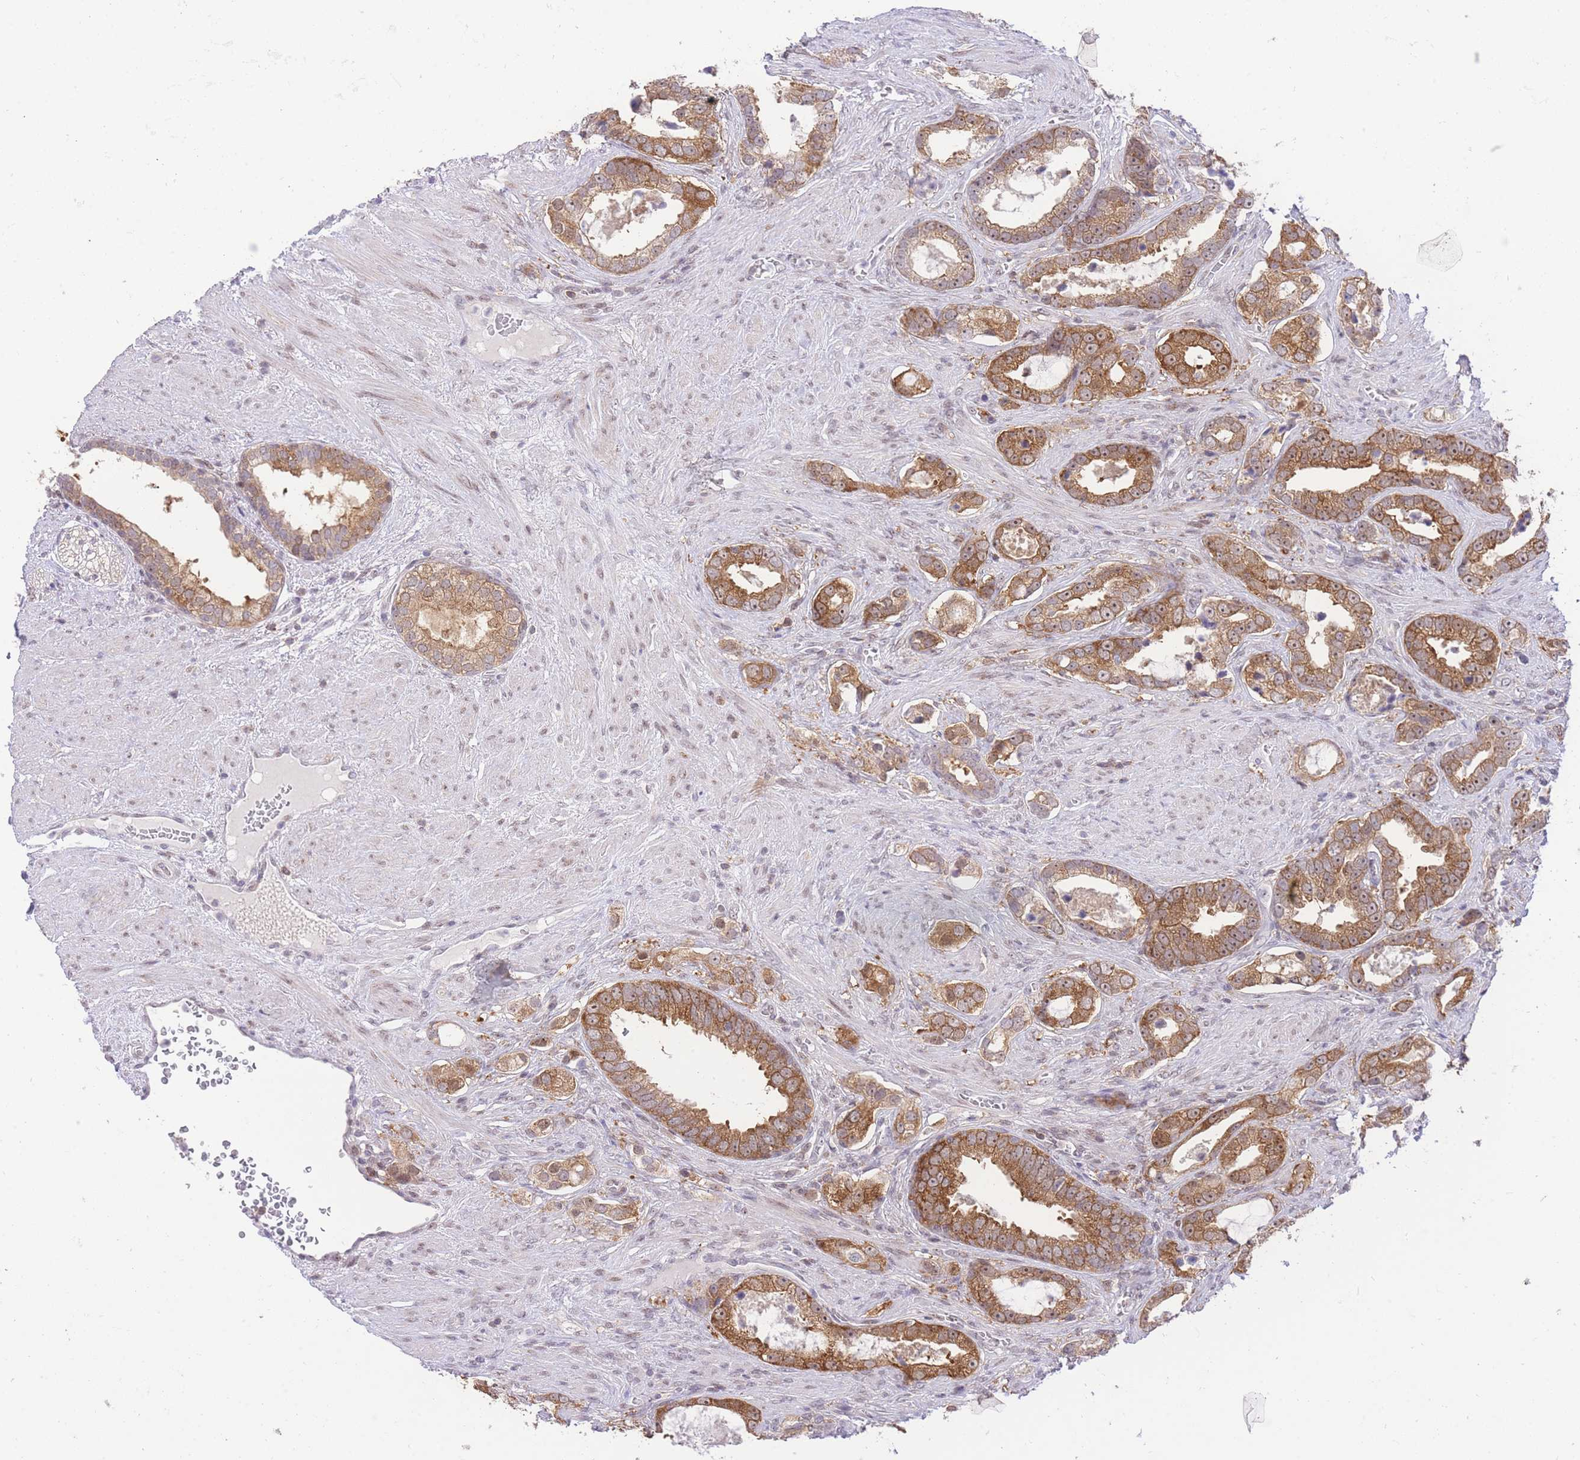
{"staining": {"intensity": "moderate", "quantity": ">75%", "location": "cytoplasmic/membranous"}, "tissue": "prostate cancer", "cell_type": "Tumor cells", "image_type": "cancer", "snomed": [{"axis": "morphology", "description": "Adenocarcinoma, High grade"}, {"axis": "topography", "description": "Prostate"}], "caption": "Immunohistochemistry micrograph of neoplastic tissue: human prostate cancer (high-grade adenocarcinoma) stained using immunohistochemistry (IHC) exhibits medium levels of moderate protein expression localized specifically in the cytoplasmic/membranous of tumor cells, appearing as a cytoplasmic/membranous brown color.", "gene": "STK39", "patient": {"sex": "male", "age": 67}}